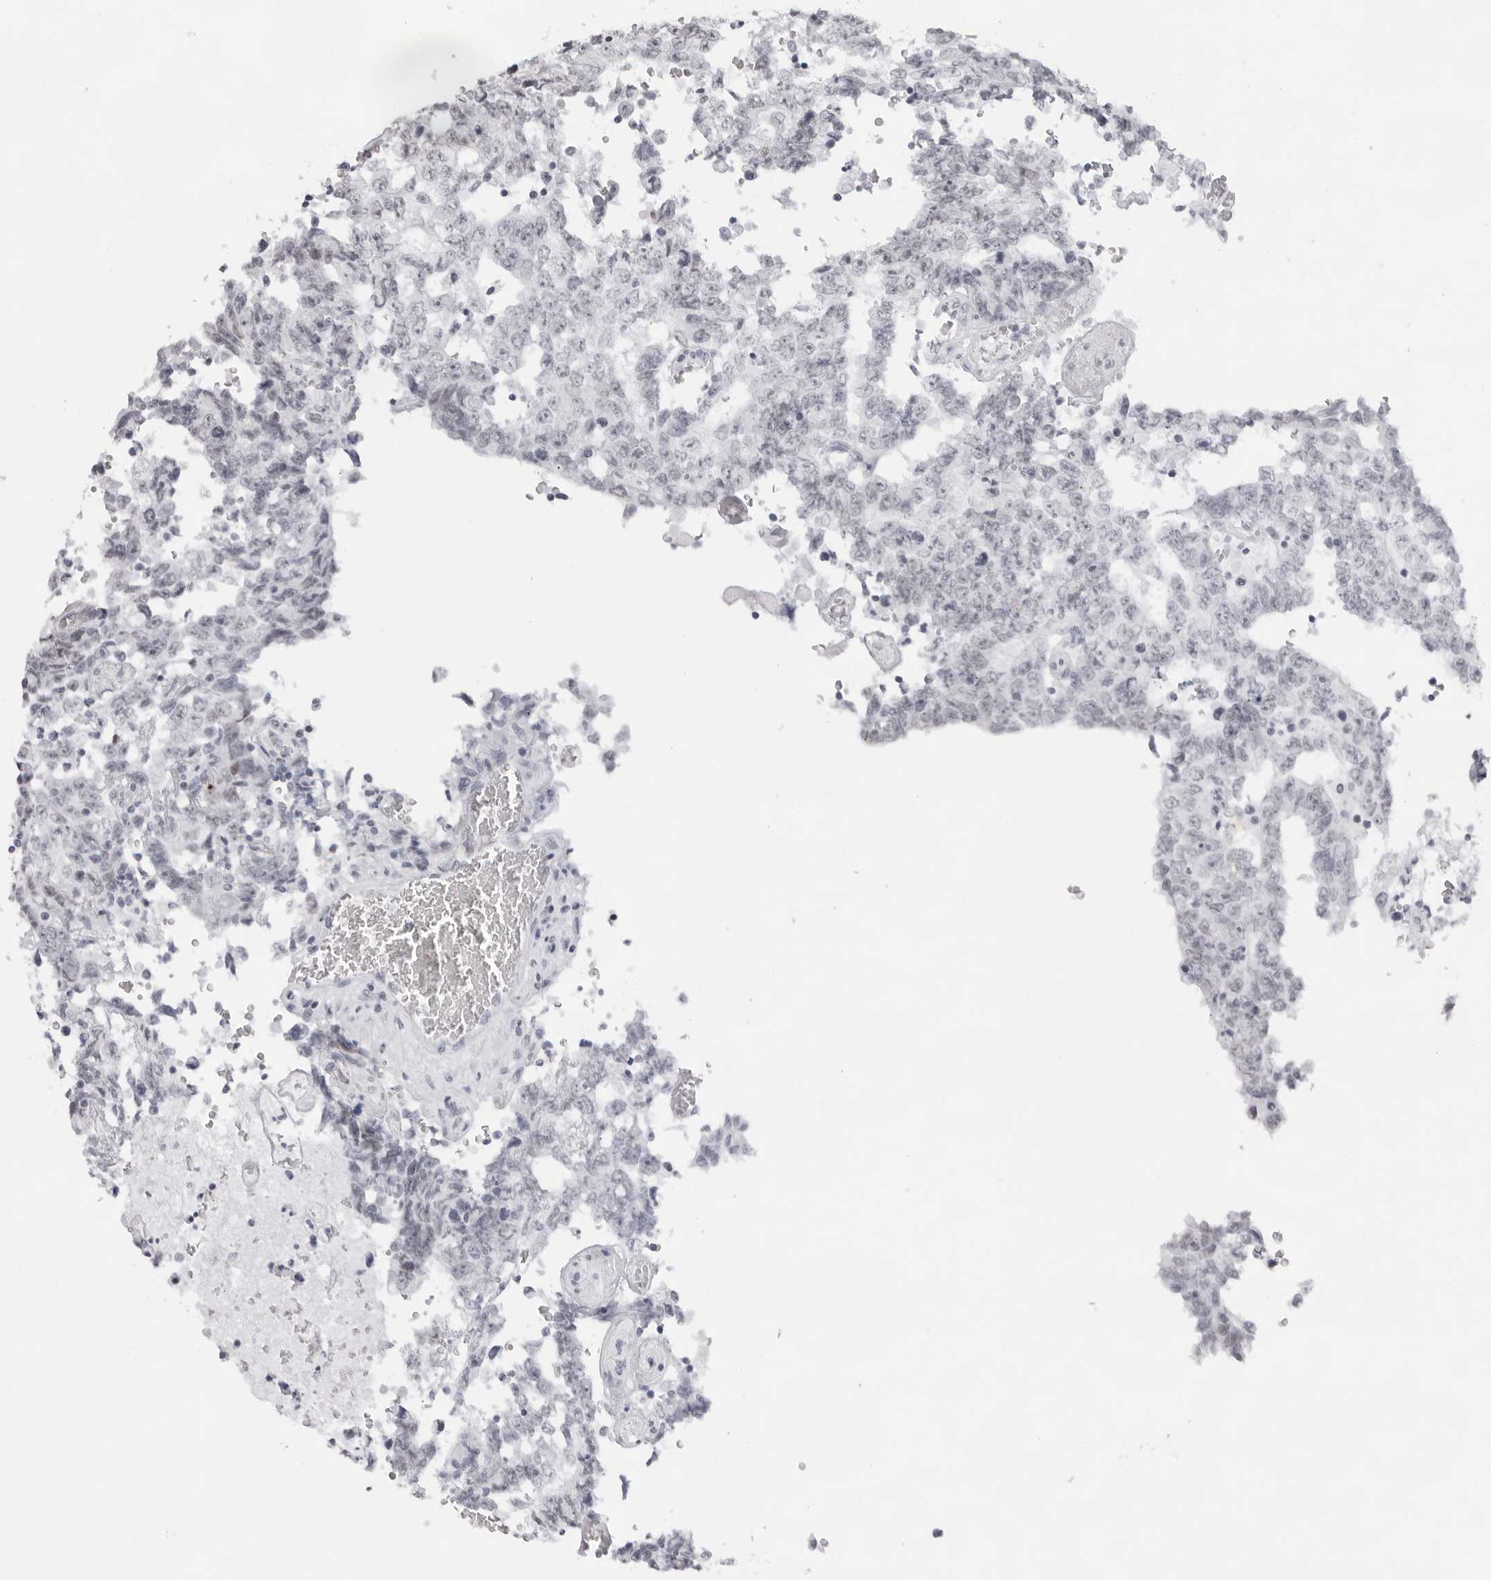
{"staining": {"intensity": "negative", "quantity": "none", "location": "none"}, "tissue": "testis cancer", "cell_type": "Tumor cells", "image_type": "cancer", "snomed": [{"axis": "morphology", "description": "Carcinoma, Embryonal, NOS"}, {"axis": "topography", "description": "Testis"}], "caption": "The IHC image has no significant positivity in tumor cells of testis cancer (embryonal carcinoma) tissue. (Stains: DAB immunohistochemistry (IHC) with hematoxylin counter stain, Microscopy: brightfield microscopy at high magnification).", "gene": "KLK12", "patient": {"sex": "male", "age": 26}}